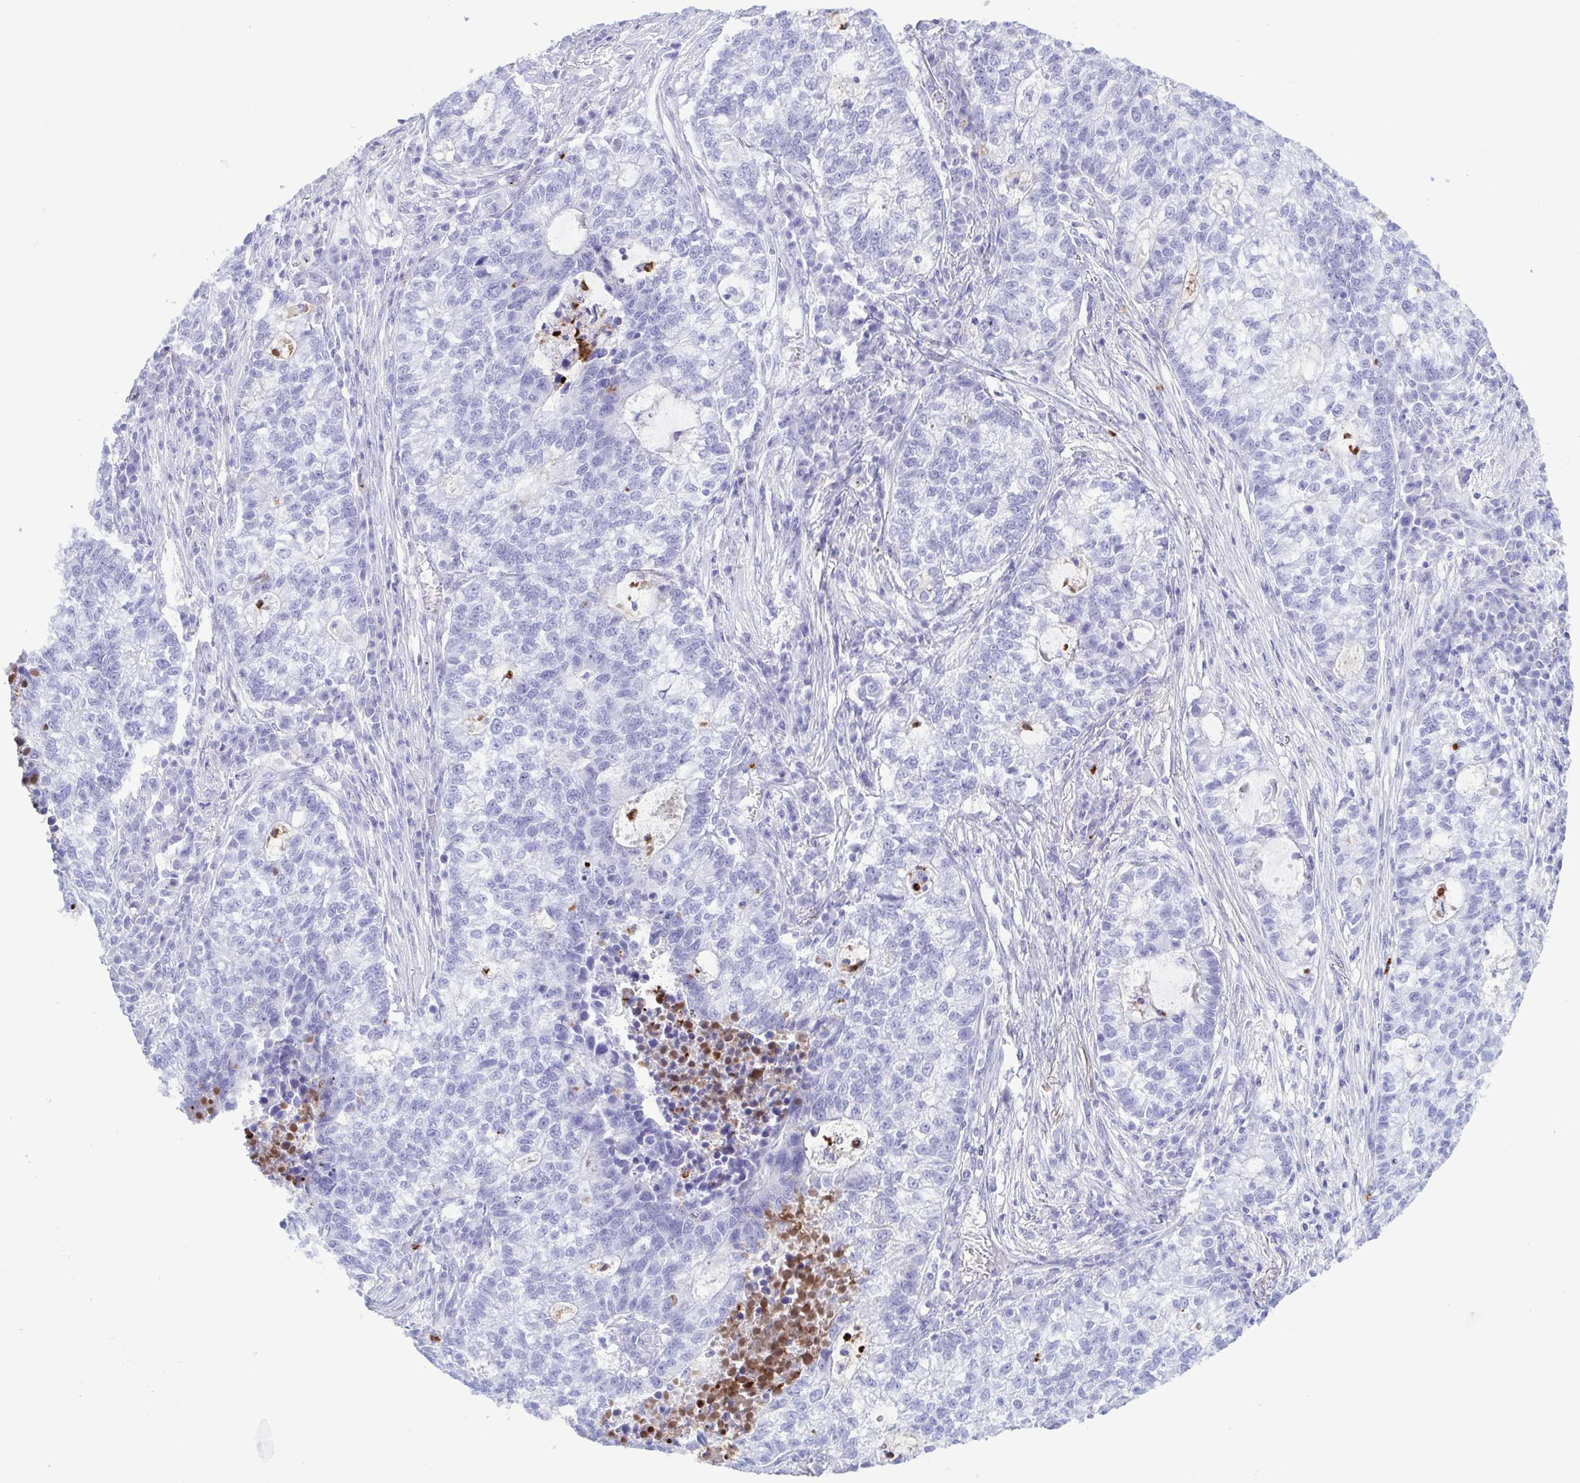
{"staining": {"intensity": "negative", "quantity": "none", "location": "none"}, "tissue": "lung cancer", "cell_type": "Tumor cells", "image_type": "cancer", "snomed": [{"axis": "morphology", "description": "Adenocarcinoma, NOS"}, {"axis": "topography", "description": "Lung"}], "caption": "Tumor cells are negative for brown protein staining in lung adenocarcinoma.", "gene": "LTF", "patient": {"sex": "male", "age": 57}}